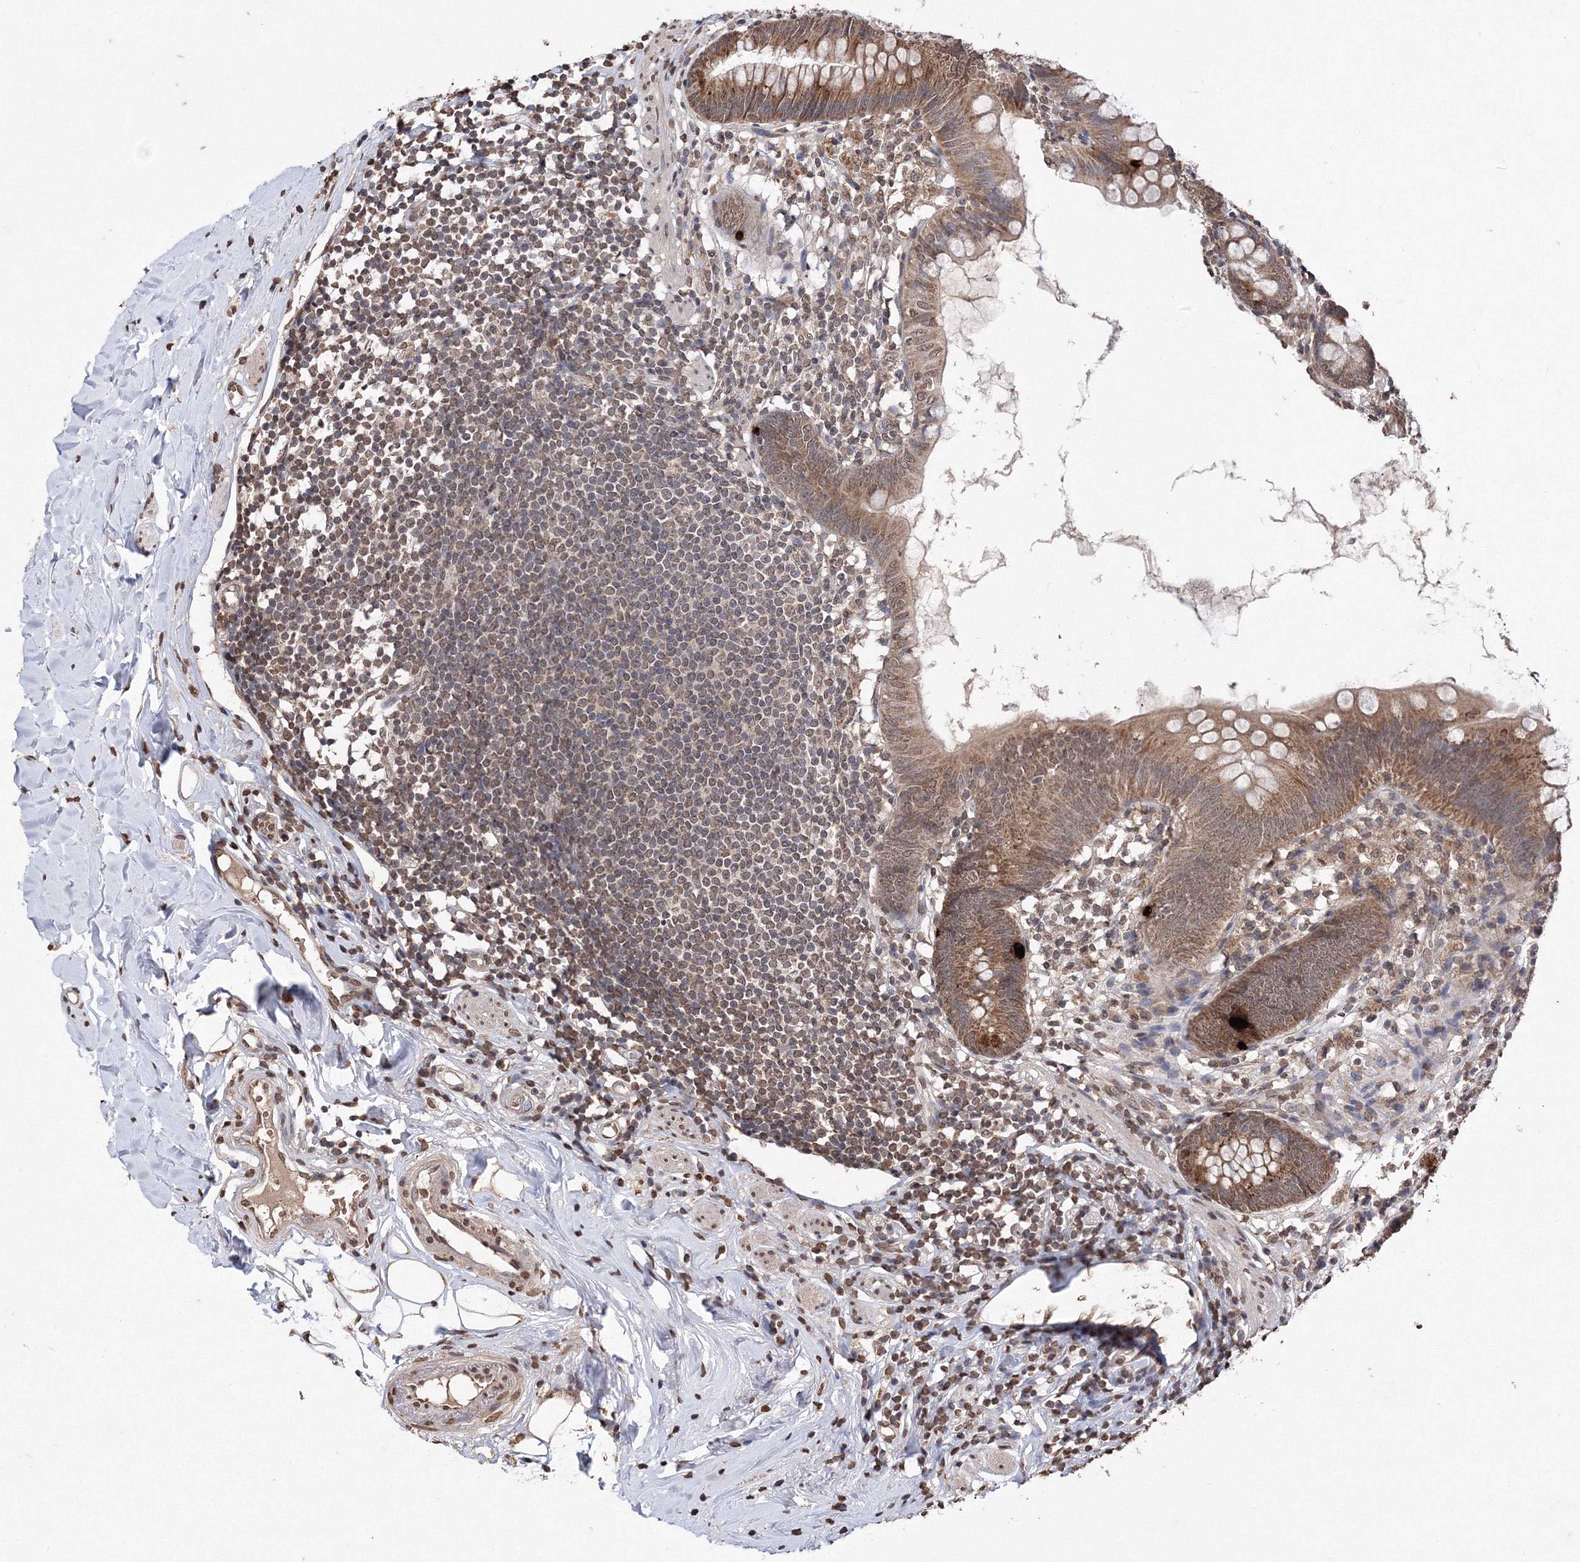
{"staining": {"intensity": "moderate", "quantity": ">75%", "location": "cytoplasmic/membranous,nuclear"}, "tissue": "appendix", "cell_type": "Glandular cells", "image_type": "normal", "snomed": [{"axis": "morphology", "description": "Normal tissue, NOS"}, {"axis": "topography", "description": "Appendix"}], "caption": "Immunohistochemistry (IHC) of unremarkable appendix shows medium levels of moderate cytoplasmic/membranous,nuclear expression in about >75% of glandular cells. (Brightfield microscopy of DAB IHC at high magnification).", "gene": "GPN1", "patient": {"sex": "female", "age": 62}}